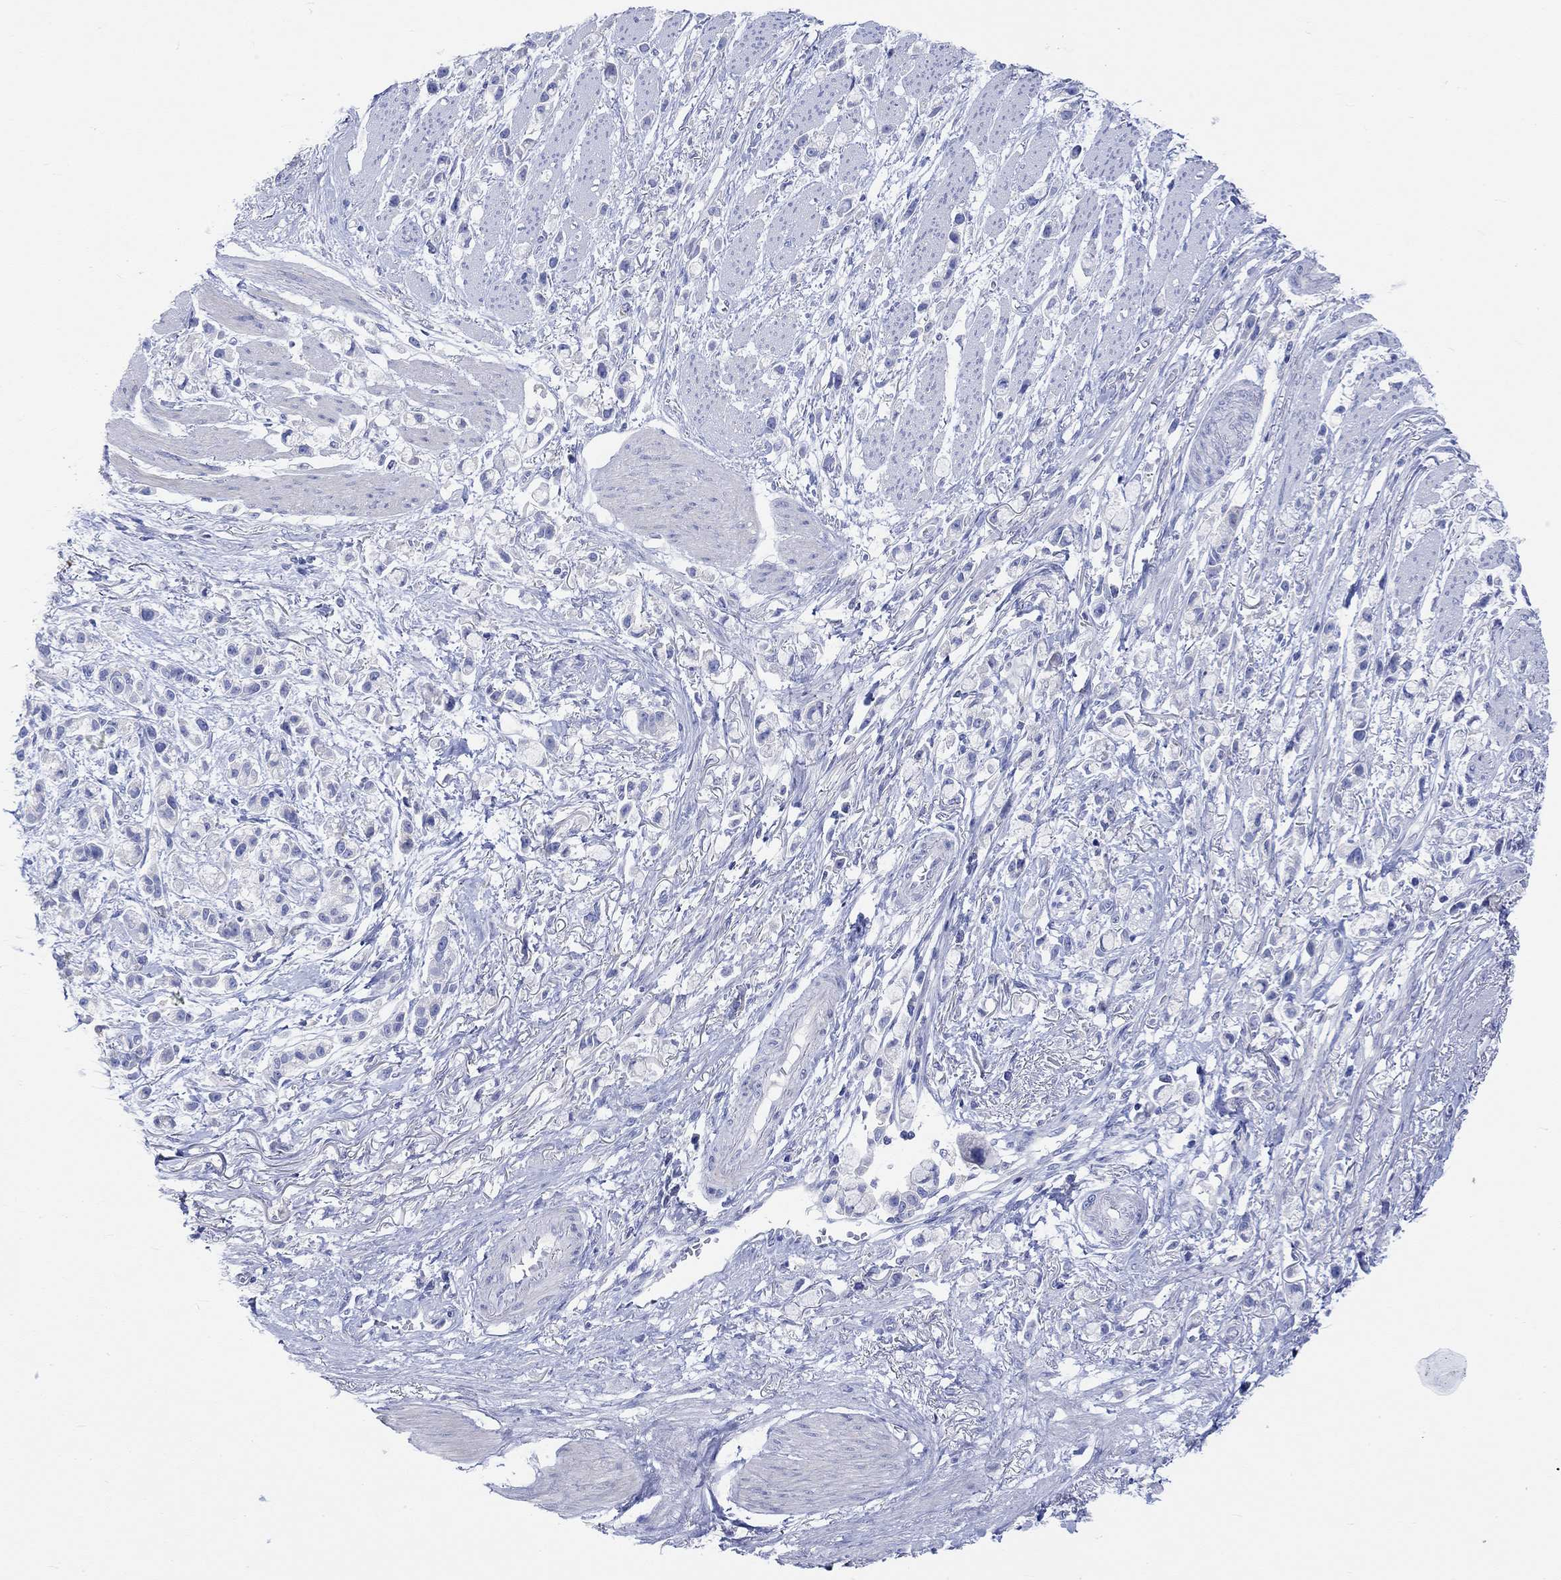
{"staining": {"intensity": "negative", "quantity": "none", "location": "none"}, "tissue": "stomach cancer", "cell_type": "Tumor cells", "image_type": "cancer", "snomed": [{"axis": "morphology", "description": "Adenocarcinoma, NOS"}, {"axis": "topography", "description": "Stomach"}], "caption": "Protein analysis of stomach cancer (adenocarcinoma) shows no significant expression in tumor cells.", "gene": "REEP6", "patient": {"sex": "female", "age": 81}}